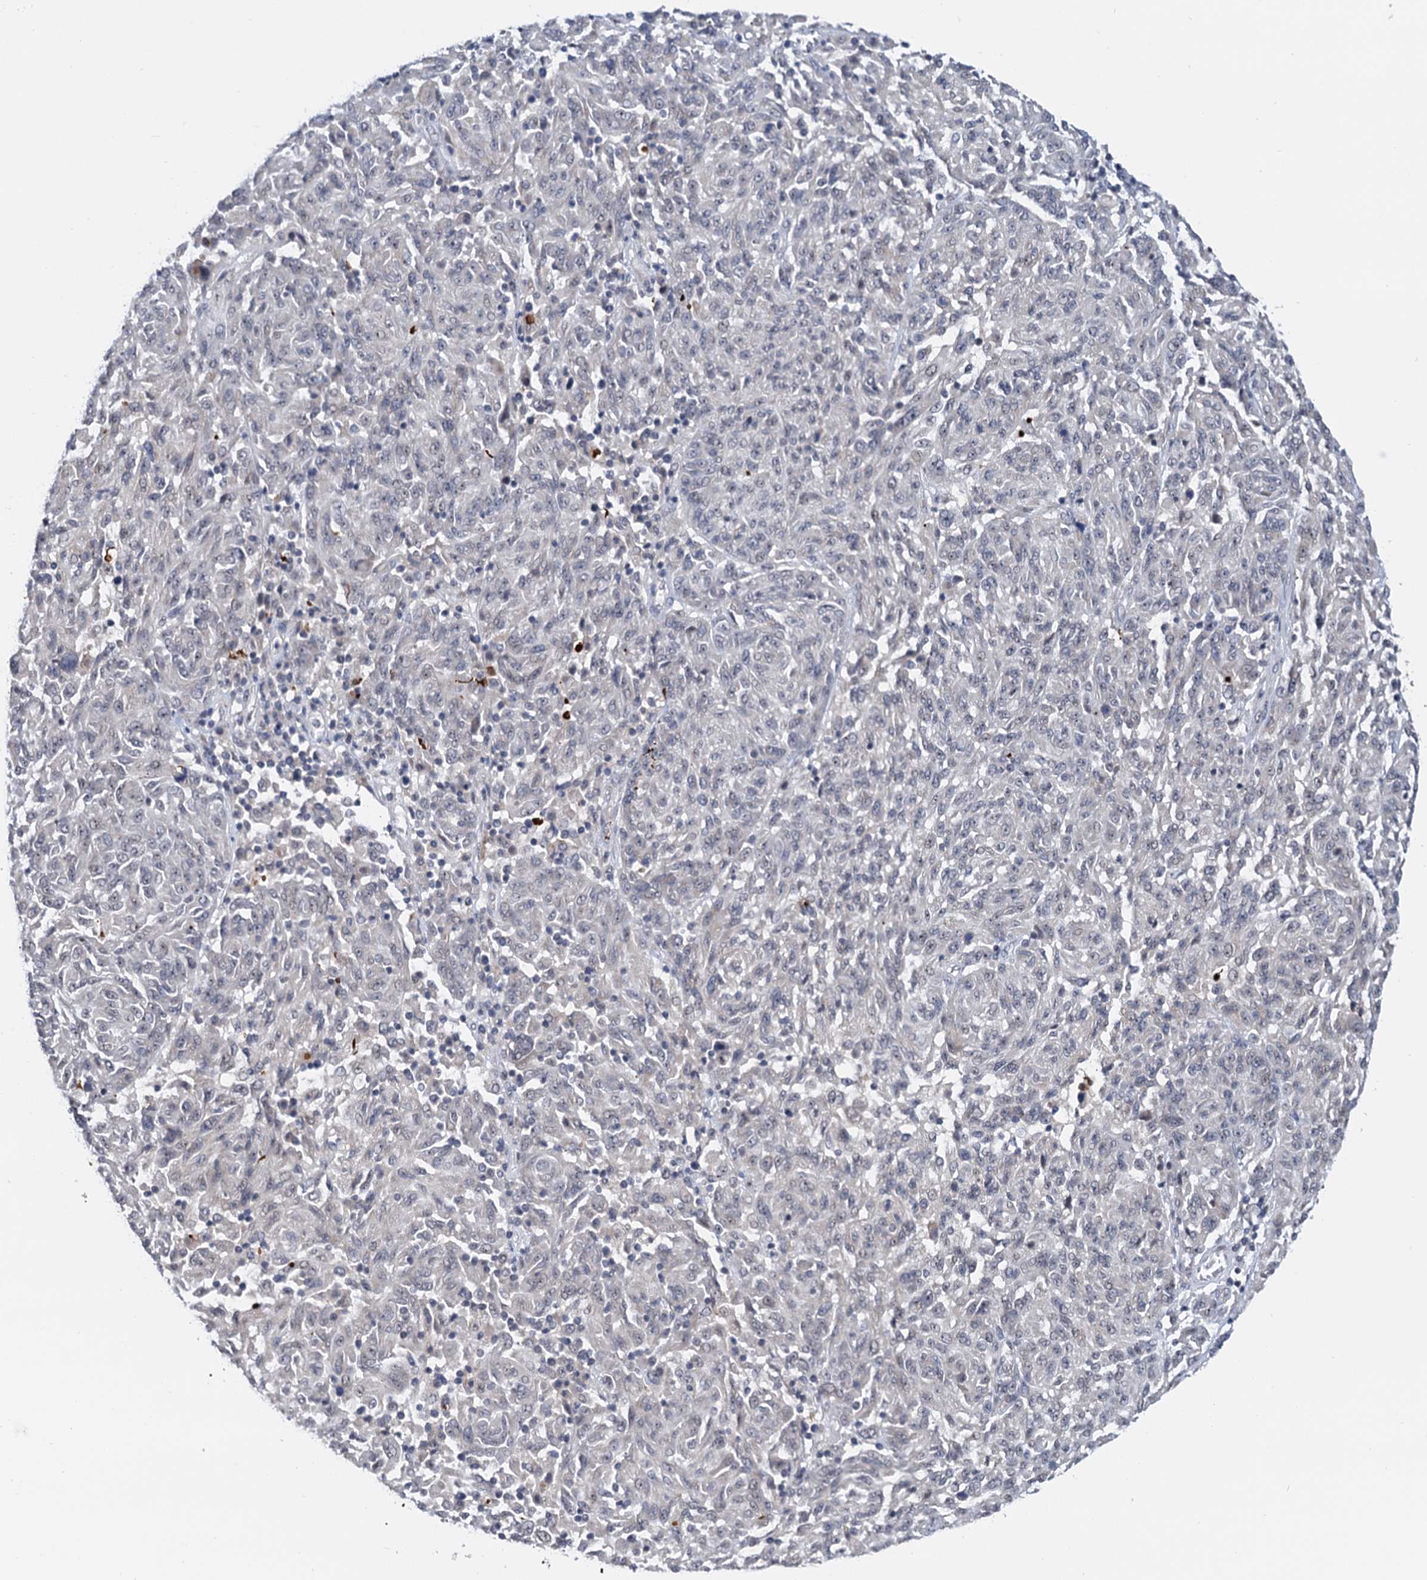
{"staining": {"intensity": "negative", "quantity": "none", "location": "none"}, "tissue": "melanoma", "cell_type": "Tumor cells", "image_type": "cancer", "snomed": [{"axis": "morphology", "description": "Malignant melanoma, NOS"}, {"axis": "topography", "description": "Skin"}], "caption": "Micrograph shows no significant protein expression in tumor cells of malignant melanoma. (DAB immunohistochemistry with hematoxylin counter stain).", "gene": "NAT10", "patient": {"sex": "male", "age": 53}}